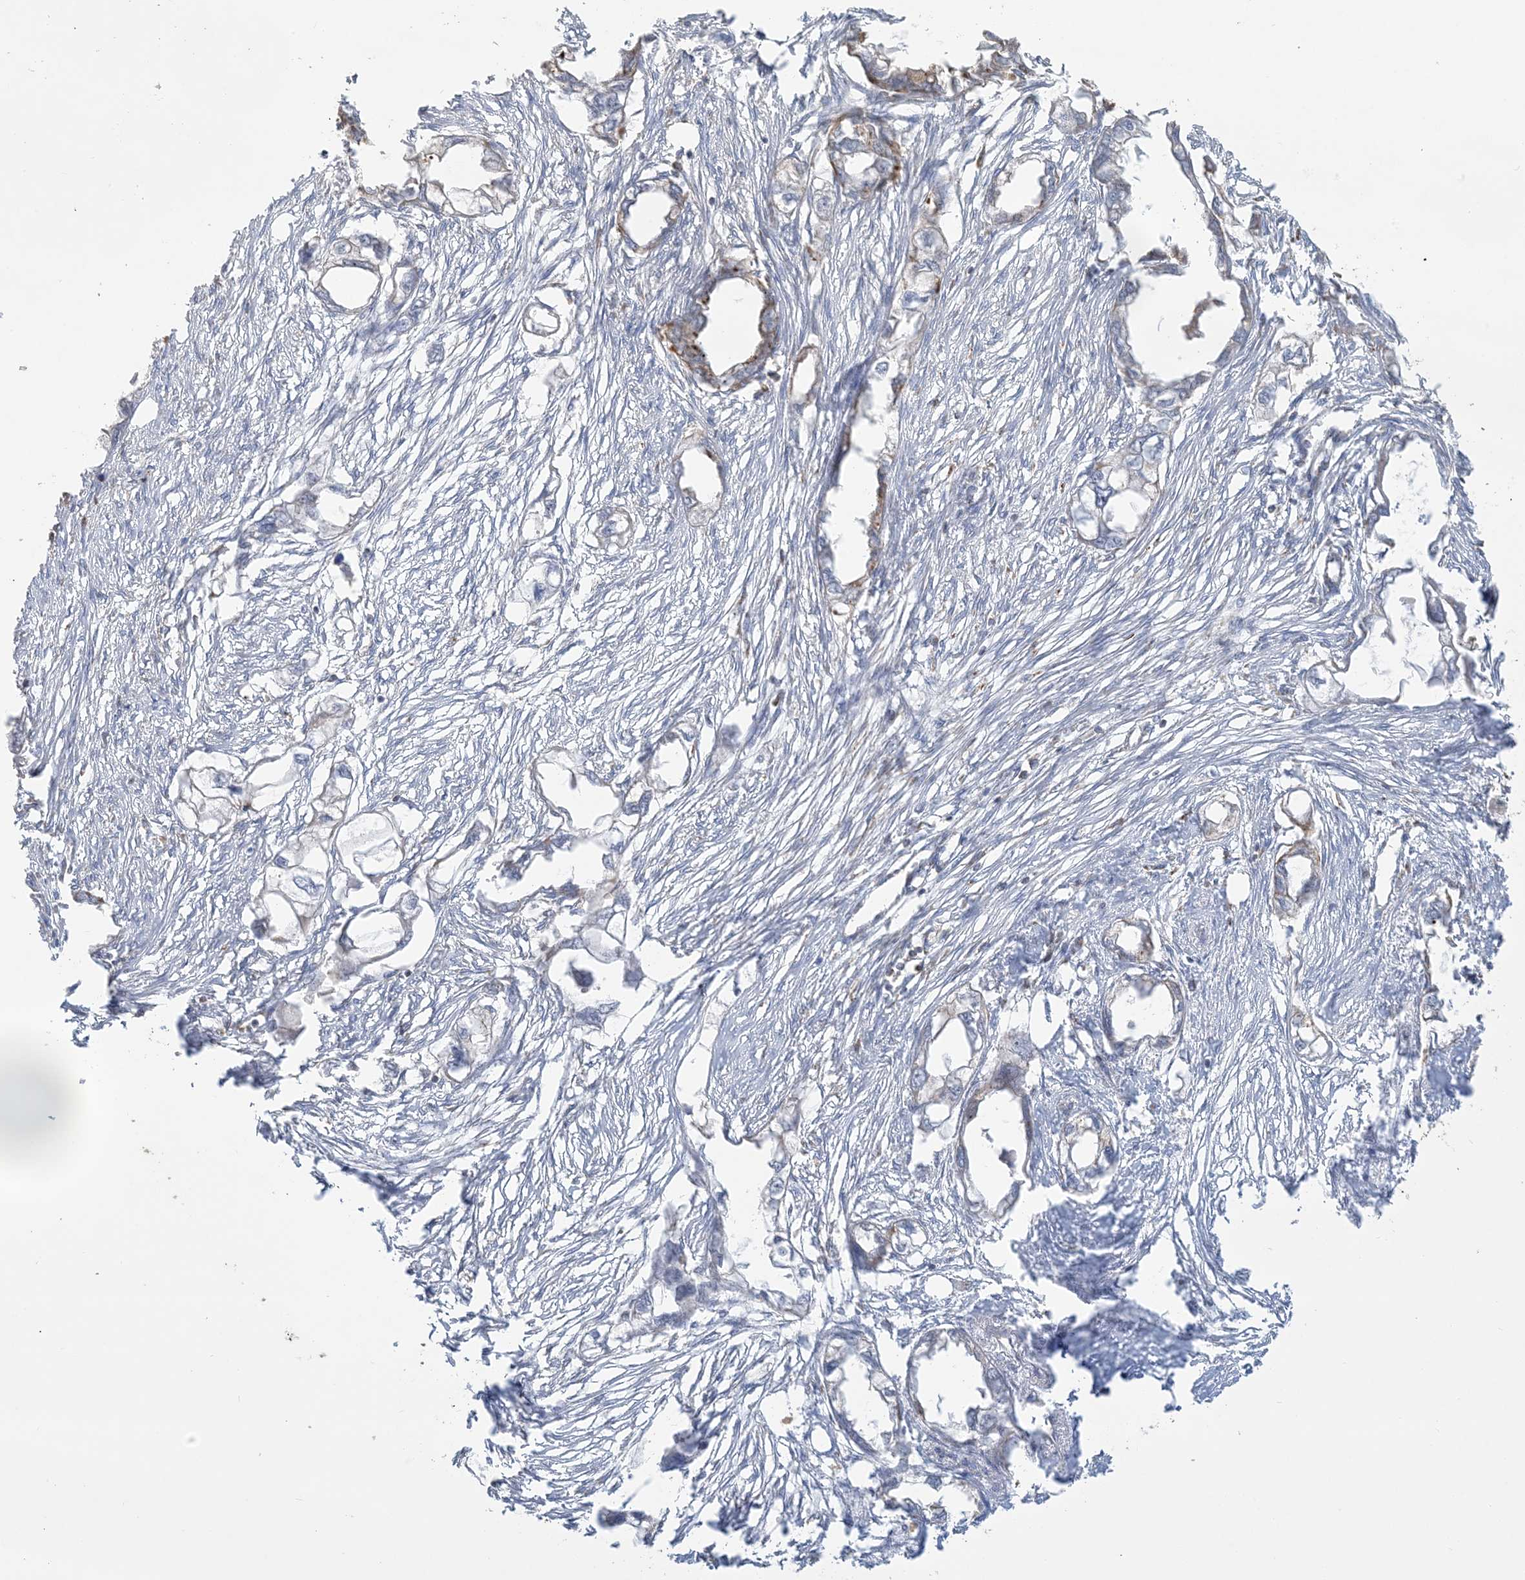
{"staining": {"intensity": "moderate", "quantity": "<25%", "location": "cytoplasmic/membranous"}, "tissue": "endometrial cancer", "cell_type": "Tumor cells", "image_type": "cancer", "snomed": [{"axis": "morphology", "description": "Adenocarcinoma, NOS"}, {"axis": "morphology", "description": "Adenocarcinoma, metastatic, NOS"}, {"axis": "topography", "description": "Adipose tissue"}, {"axis": "topography", "description": "Endometrium"}], "caption": "Approximately <25% of tumor cells in adenocarcinoma (endometrial) exhibit moderate cytoplasmic/membranous protein positivity as visualized by brown immunohistochemical staining.", "gene": "AGA", "patient": {"sex": "female", "age": 67}}